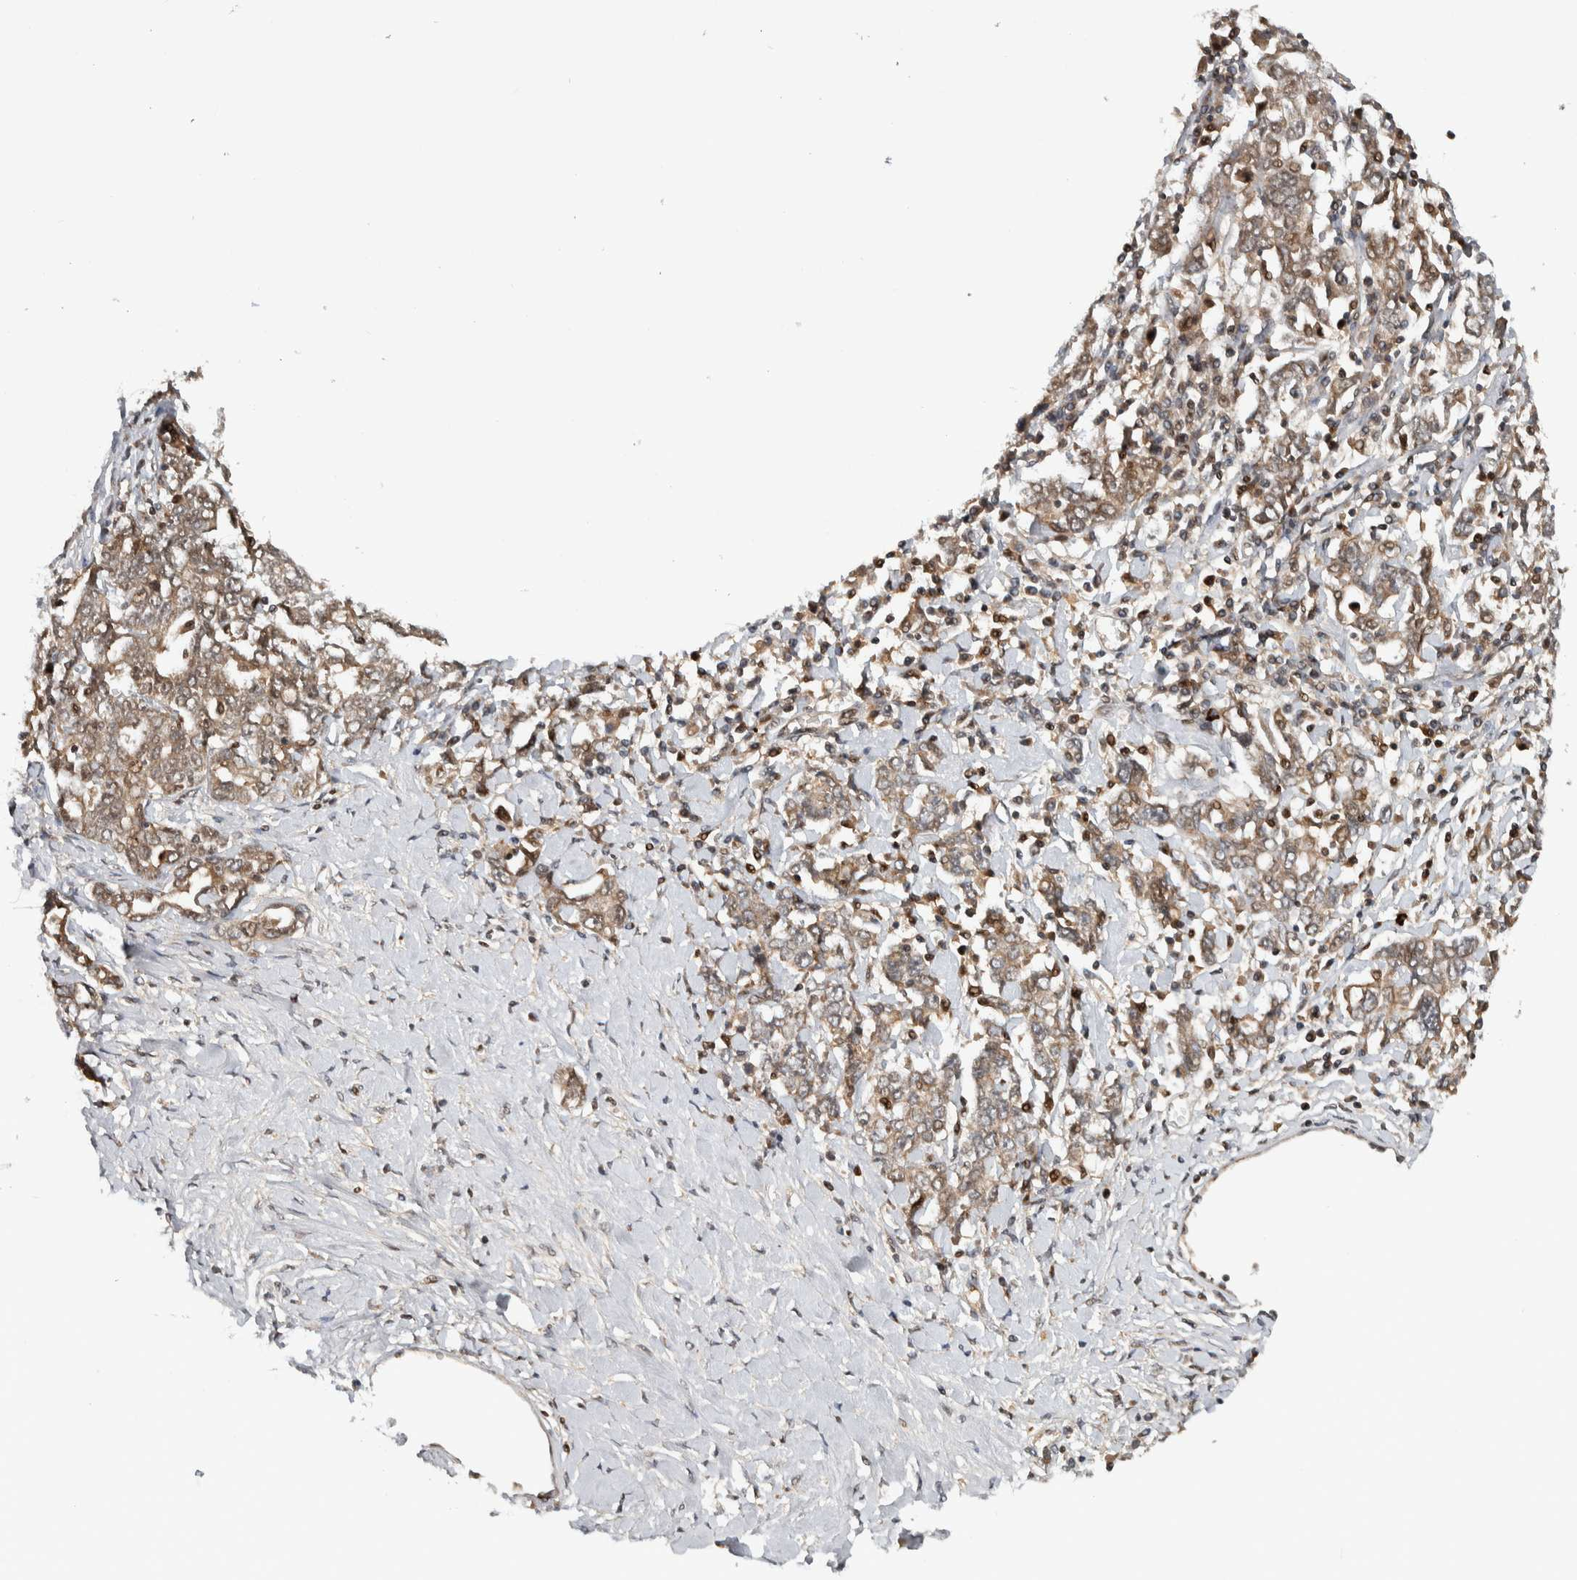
{"staining": {"intensity": "weak", "quantity": ">75%", "location": "cytoplasmic/membranous,nuclear"}, "tissue": "ovarian cancer", "cell_type": "Tumor cells", "image_type": "cancer", "snomed": [{"axis": "morphology", "description": "Carcinoma, endometroid"}, {"axis": "topography", "description": "Ovary"}], "caption": "Tumor cells demonstrate weak cytoplasmic/membranous and nuclear expression in about >75% of cells in ovarian endometroid carcinoma.", "gene": "RPS6KA4", "patient": {"sex": "female", "age": 62}}